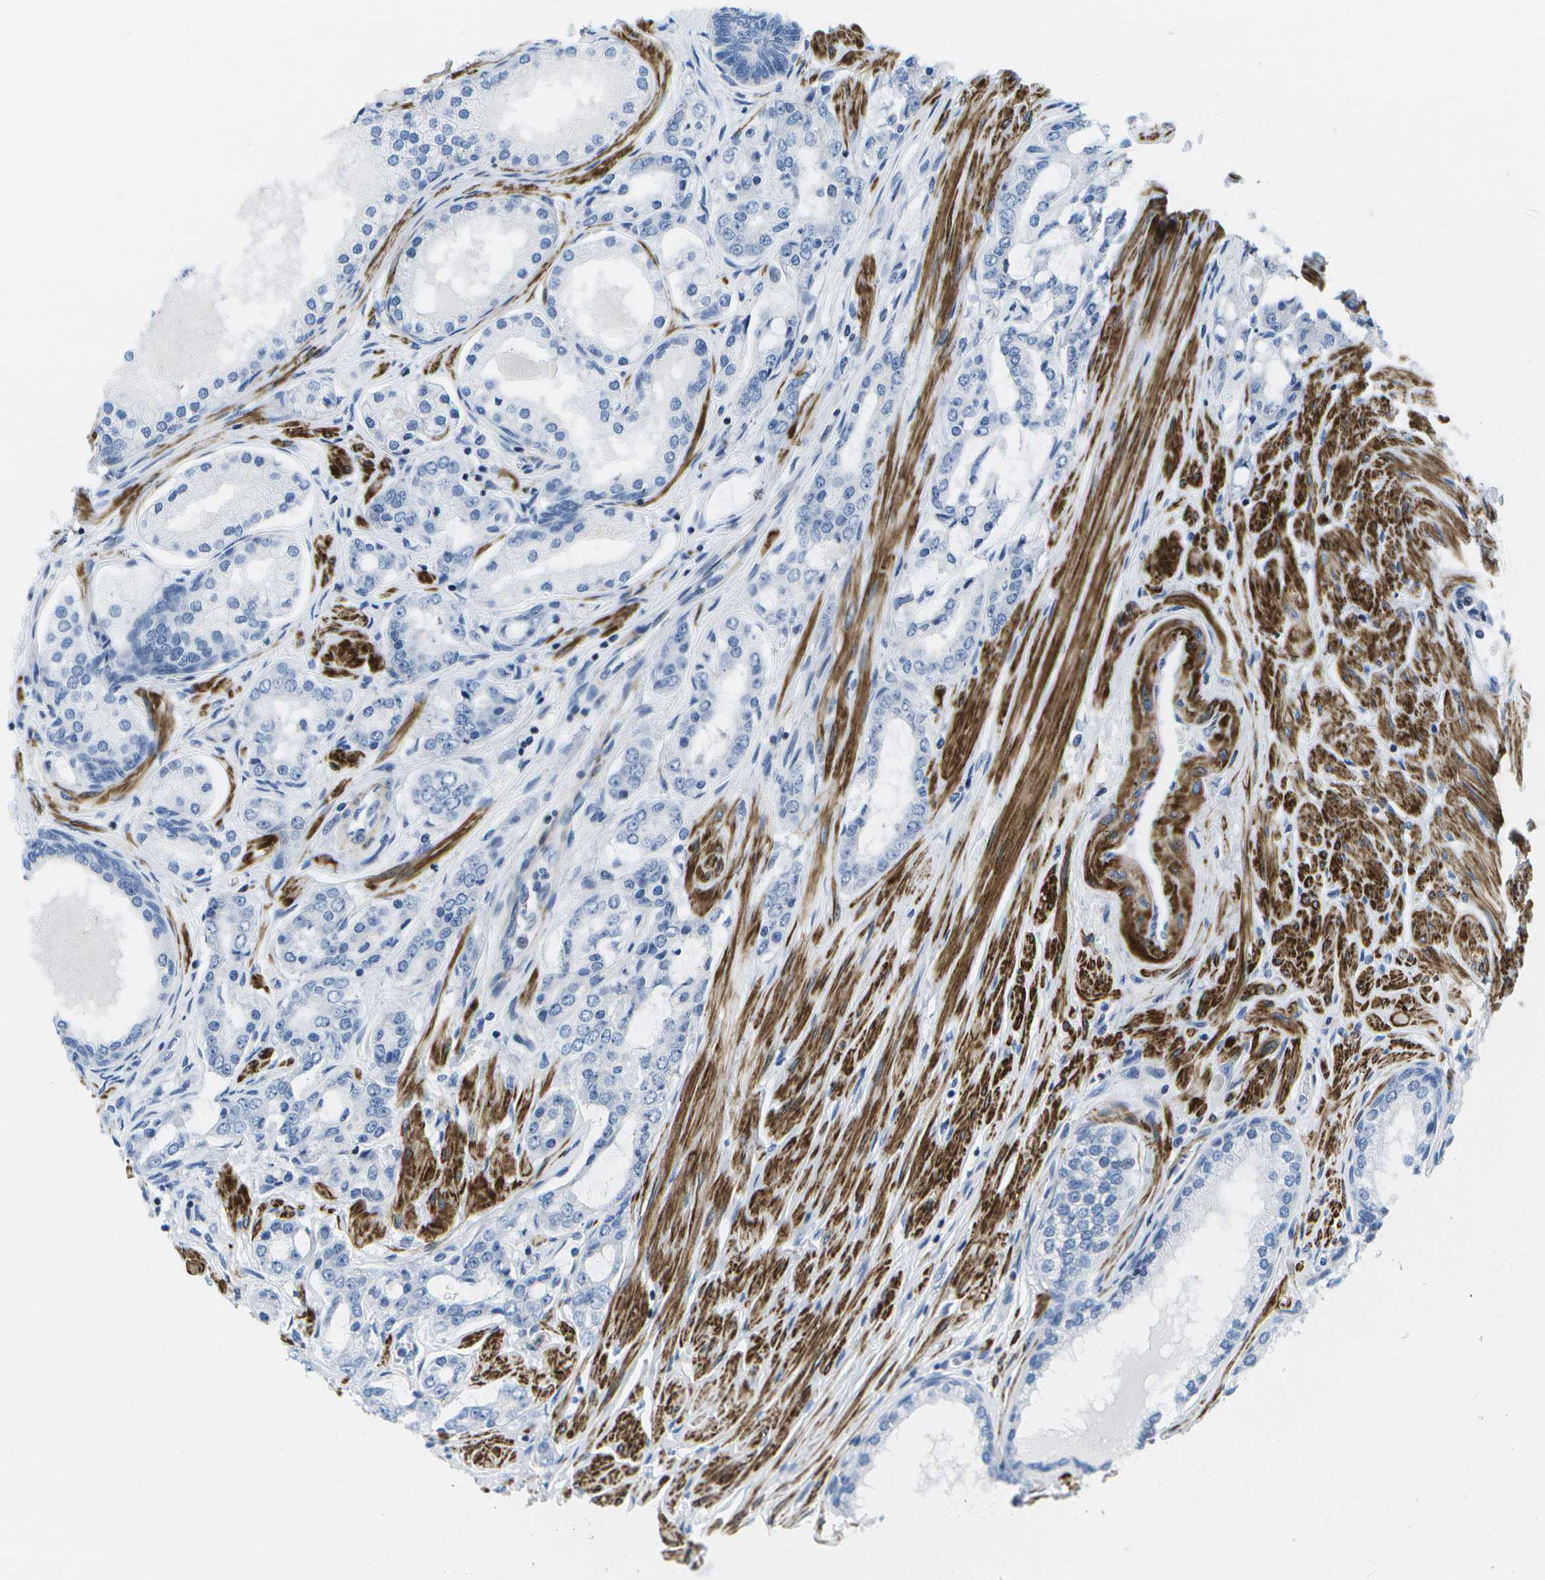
{"staining": {"intensity": "negative", "quantity": "none", "location": "none"}, "tissue": "prostate cancer", "cell_type": "Tumor cells", "image_type": "cancer", "snomed": [{"axis": "morphology", "description": "Adenocarcinoma, Low grade"}, {"axis": "topography", "description": "Prostate"}], "caption": "There is no significant positivity in tumor cells of prostate cancer (adenocarcinoma (low-grade)).", "gene": "ADGRG6", "patient": {"sex": "male", "age": 63}}